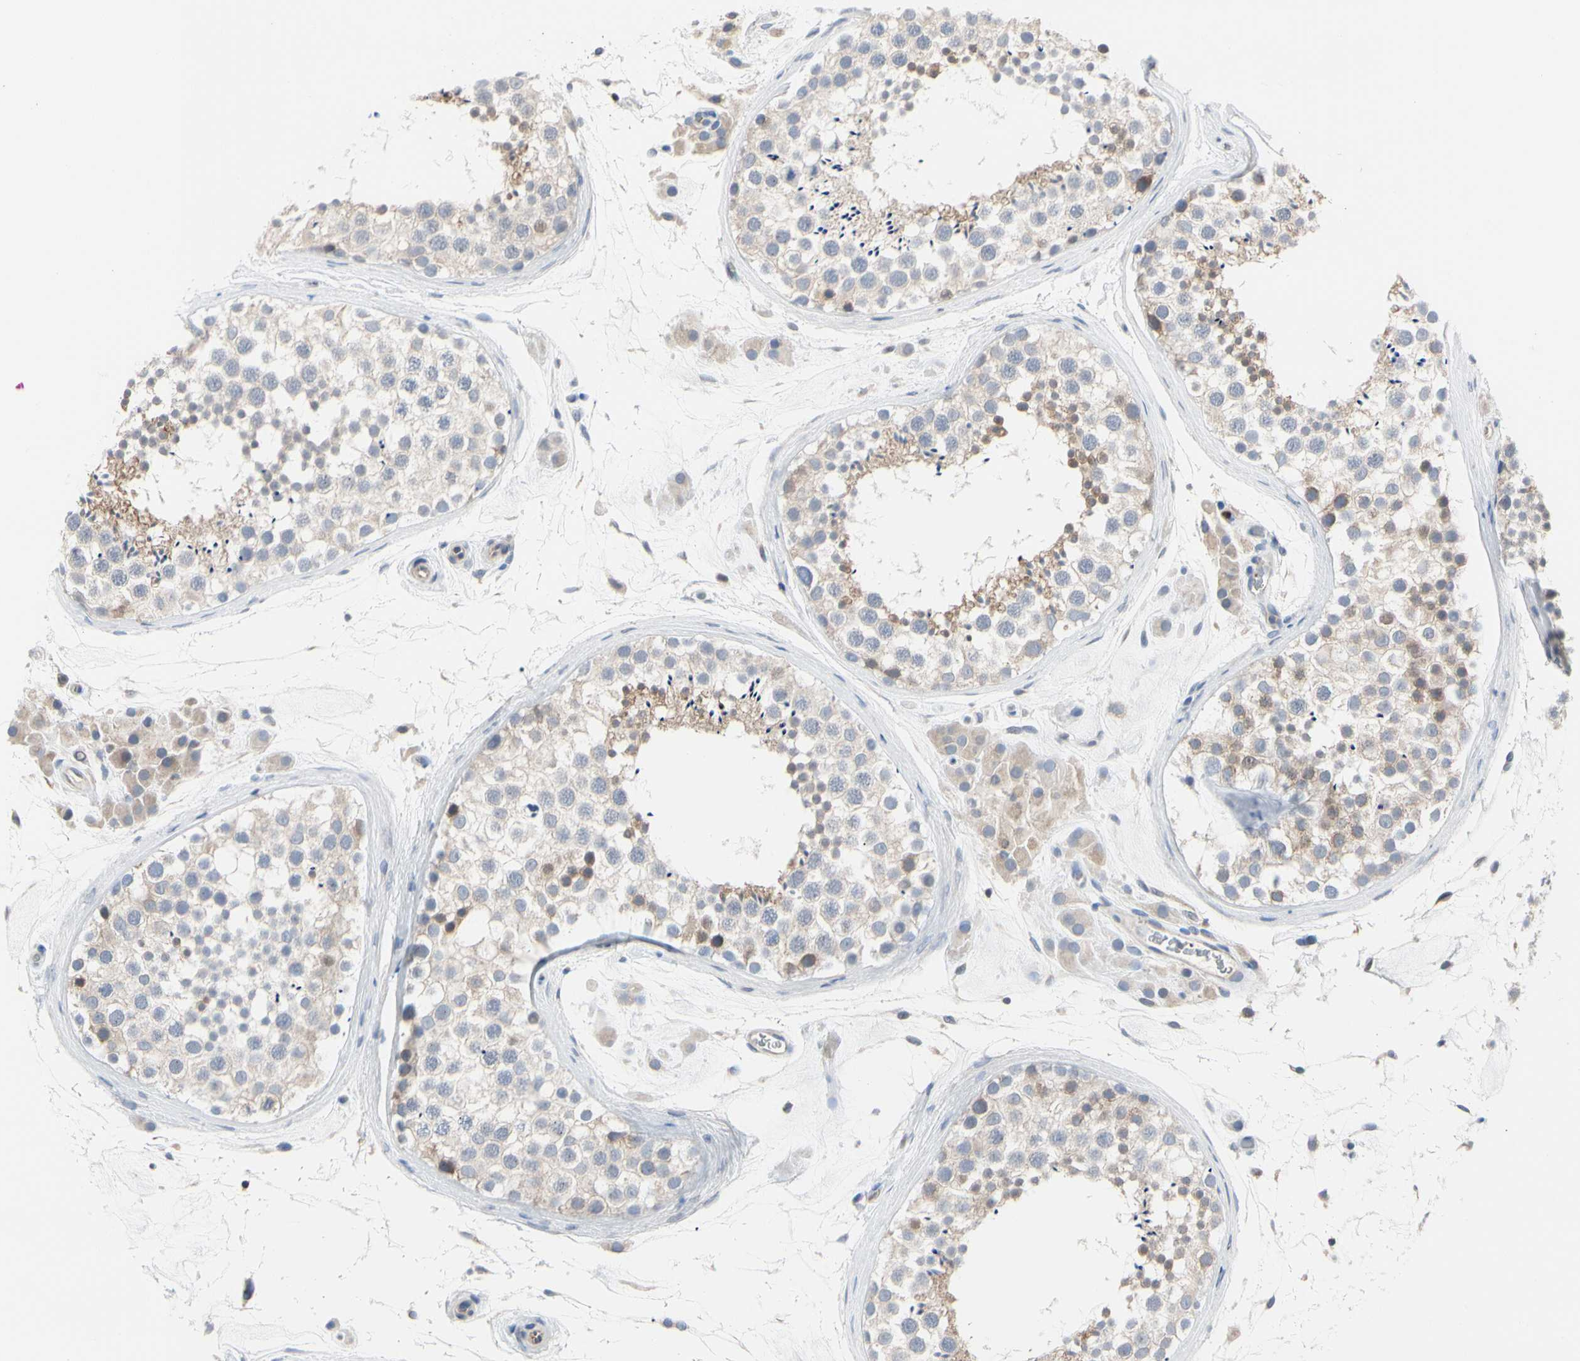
{"staining": {"intensity": "moderate", "quantity": "<25%", "location": "cytoplasmic/membranous"}, "tissue": "testis", "cell_type": "Cells in seminiferous ducts", "image_type": "normal", "snomed": [{"axis": "morphology", "description": "Normal tissue, NOS"}, {"axis": "topography", "description": "Testis"}], "caption": "Immunohistochemistry staining of unremarkable testis, which demonstrates low levels of moderate cytoplasmic/membranous staining in approximately <25% of cells in seminiferous ducts indicating moderate cytoplasmic/membranous protein expression. The staining was performed using DAB (3,3'-diaminobenzidine) (brown) for protein detection and nuclei were counterstained in hematoxylin (blue).", "gene": "MCL1", "patient": {"sex": "male", "age": 46}}